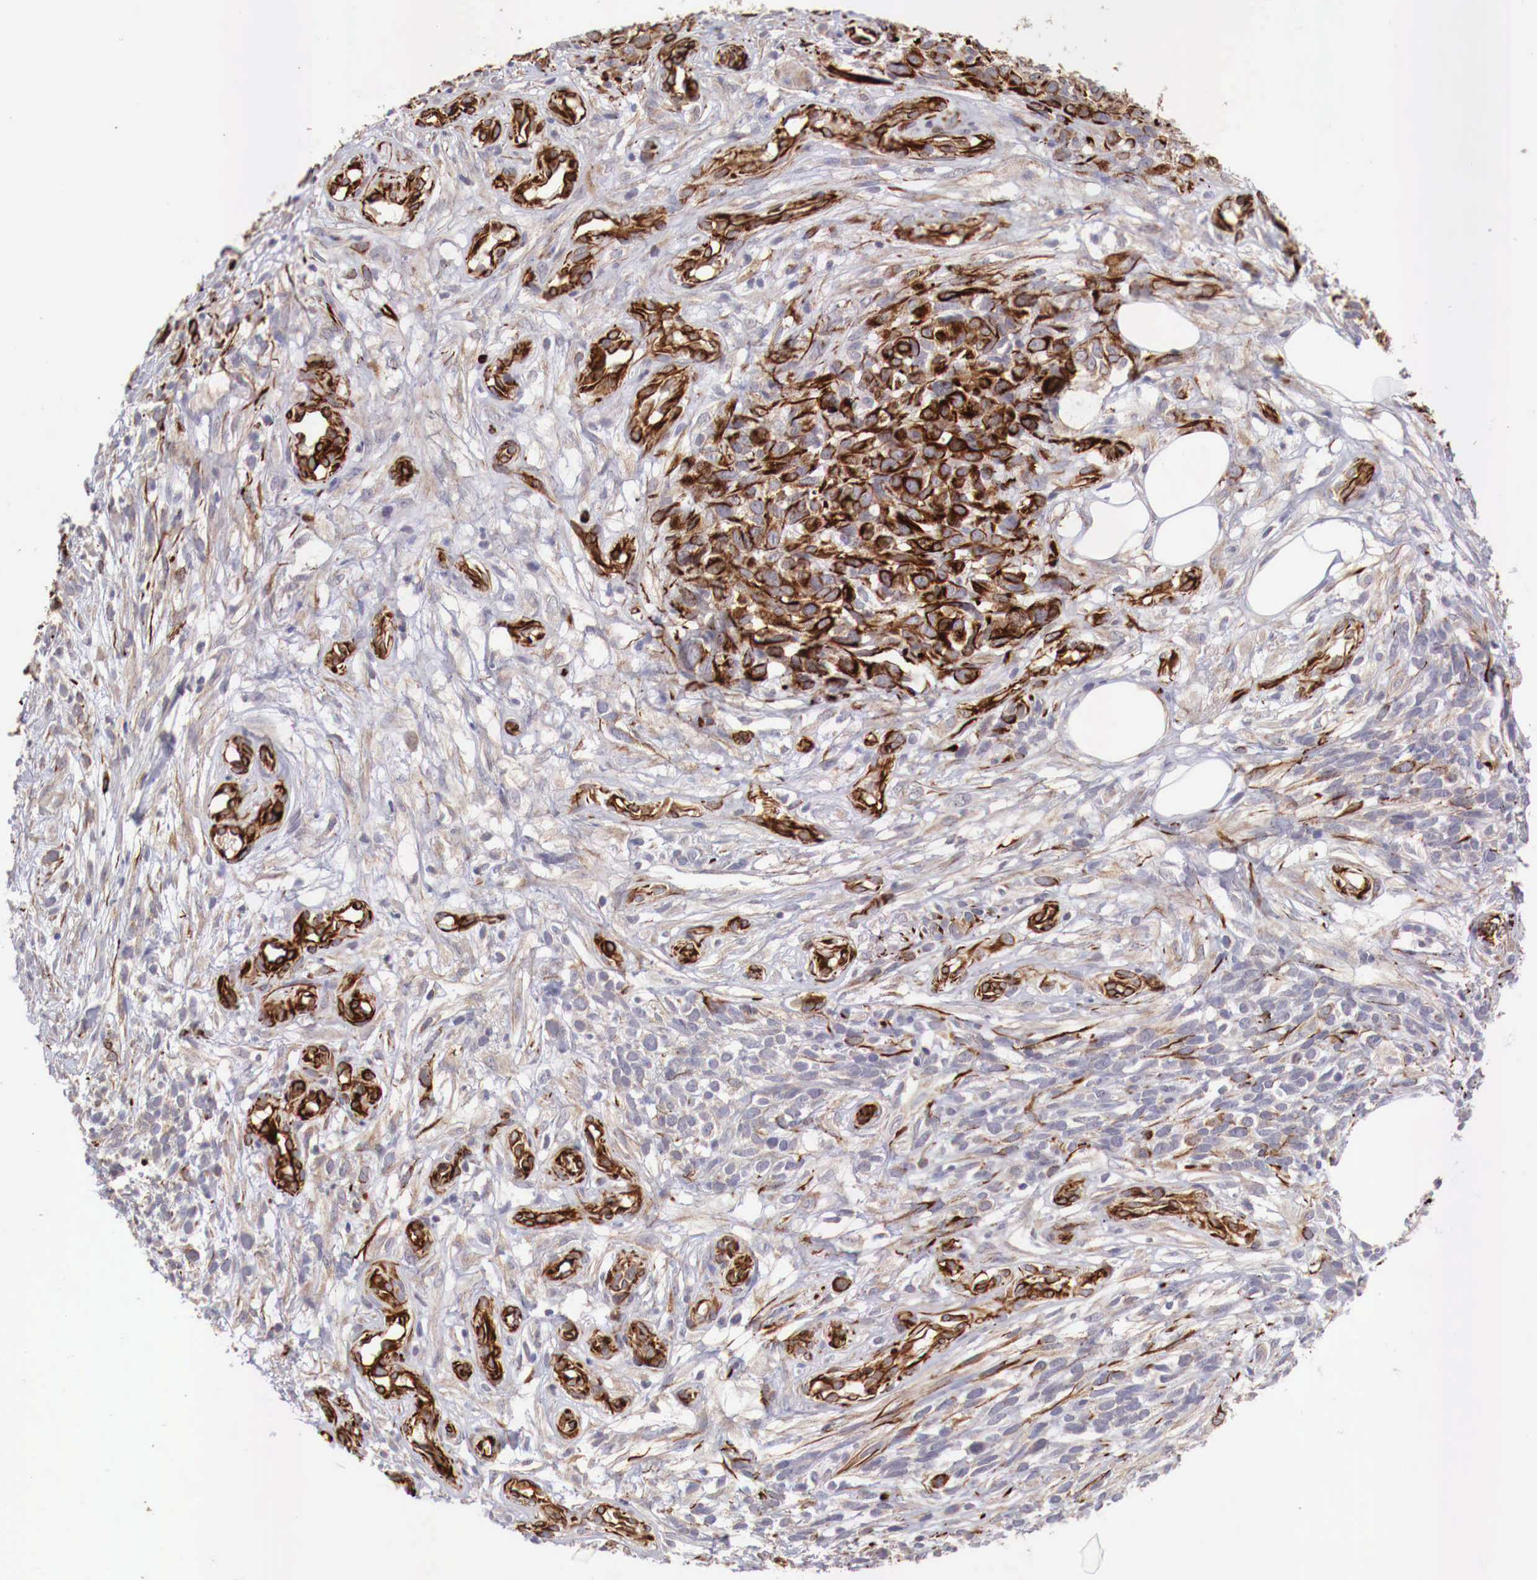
{"staining": {"intensity": "strong", "quantity": ">75%", "location": "cytoplasmic/membranous"}, "tissue": "melanoma", "cell_type": "Tumor cells", "image_type": "cancer", "snomed": [{"axis": "morphology", "description": "Malignant melanoma, NOS"}, {"axis": "topography", "description": "Skin"}], "caption": "Immunohistochemical staining of human melanoma shows high levels of strong cytoplasmic/membranous positivity in about >75% of tumor cells.", "gene": "WT1", "patient": {"sex": "female", "age": 85}}